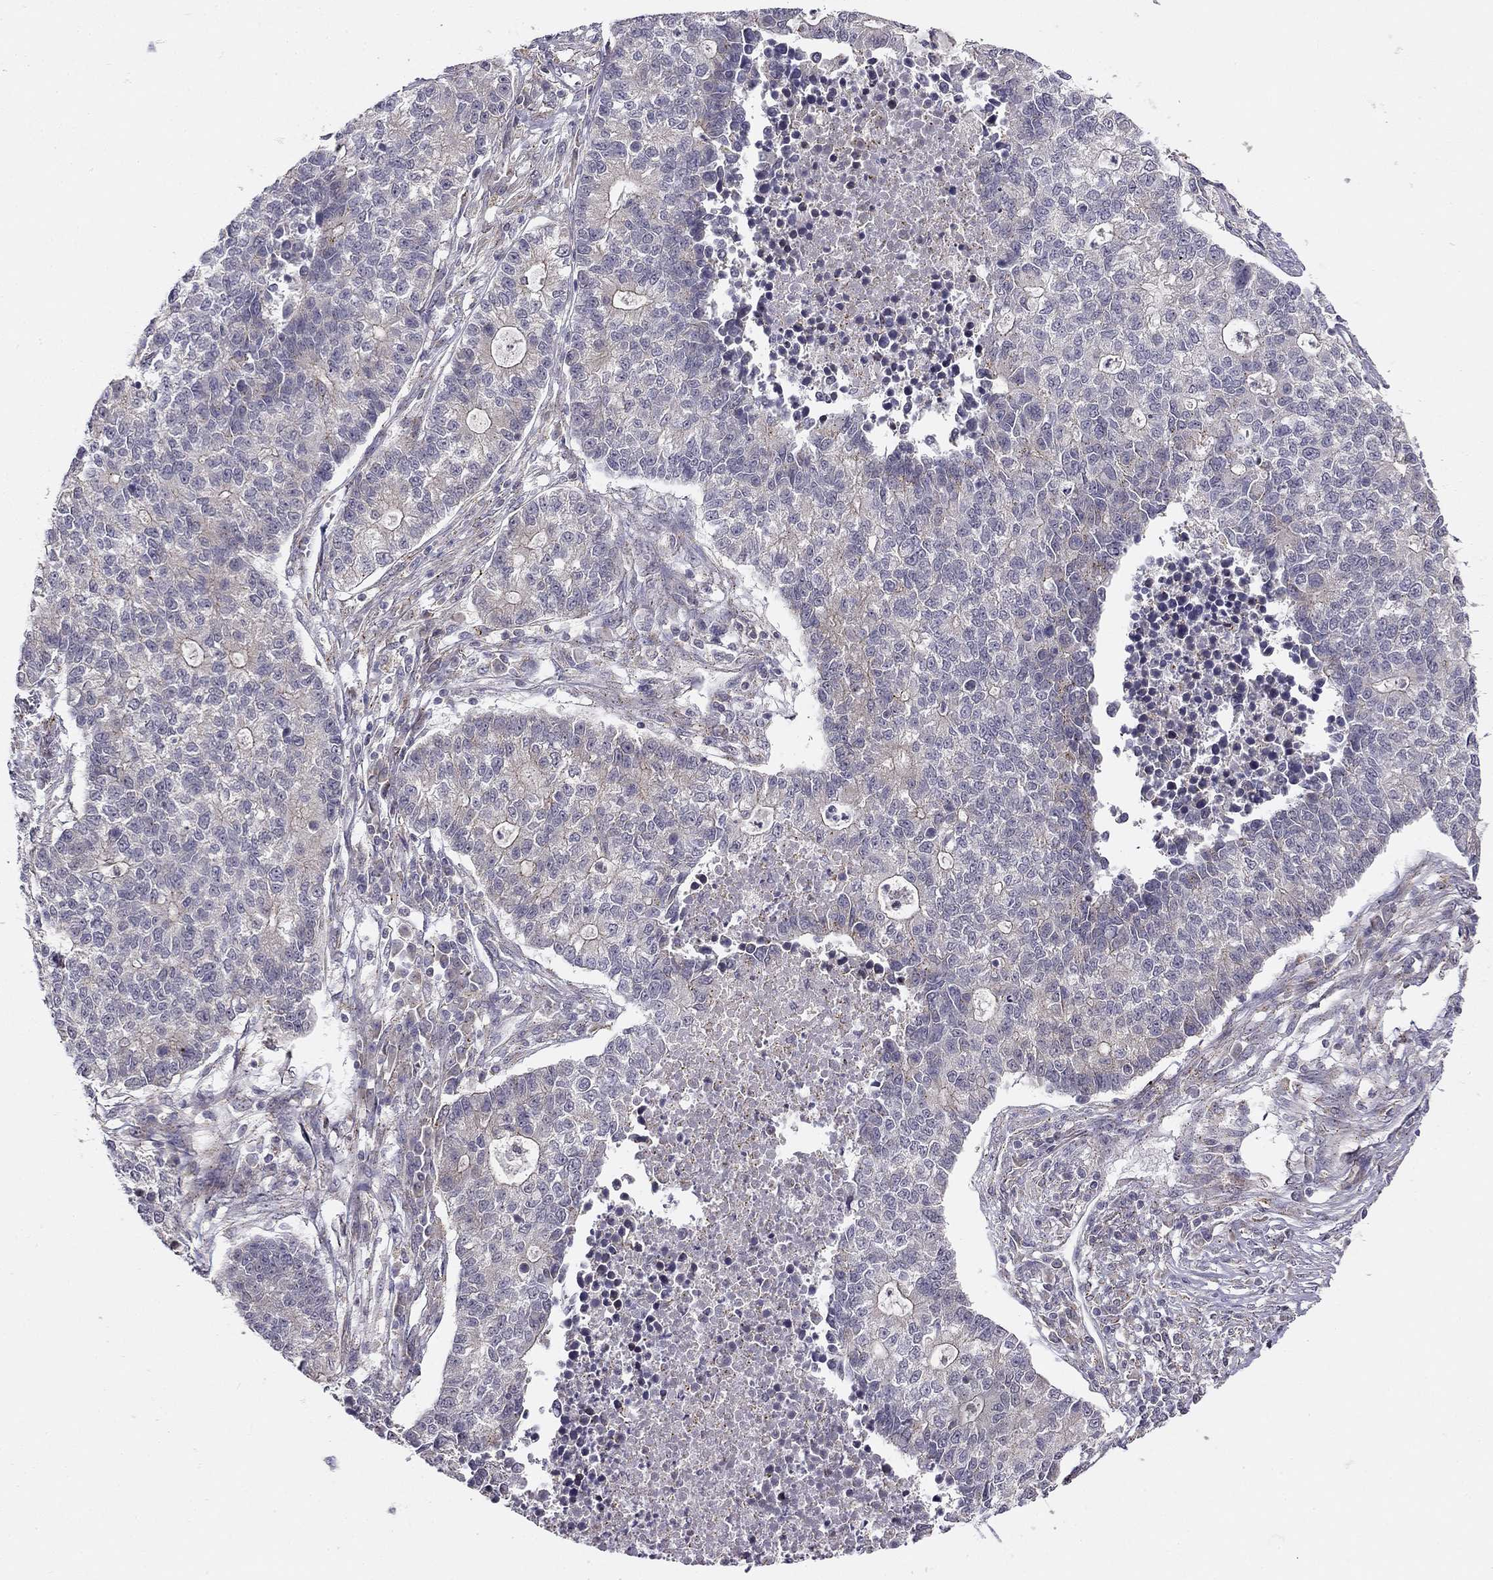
{"staining": {"intensity": "negative", "quantity": "none", "location": "none"}, "tissue": "lung cancer", "cell_type": "Tumor cells", "image_type": "cancer", "snomed": [{"axis": "morphology", "description": "Adenocarcinoma, NOS"}, {"axis": "topography", "description": "Lung"}], "caption": "The histopathology image displays no significant staining in tumor cells of lung cancer (adenocarcinoma).", "gene": "CNR1", "patient": {"sex": "male", "age": 57}}